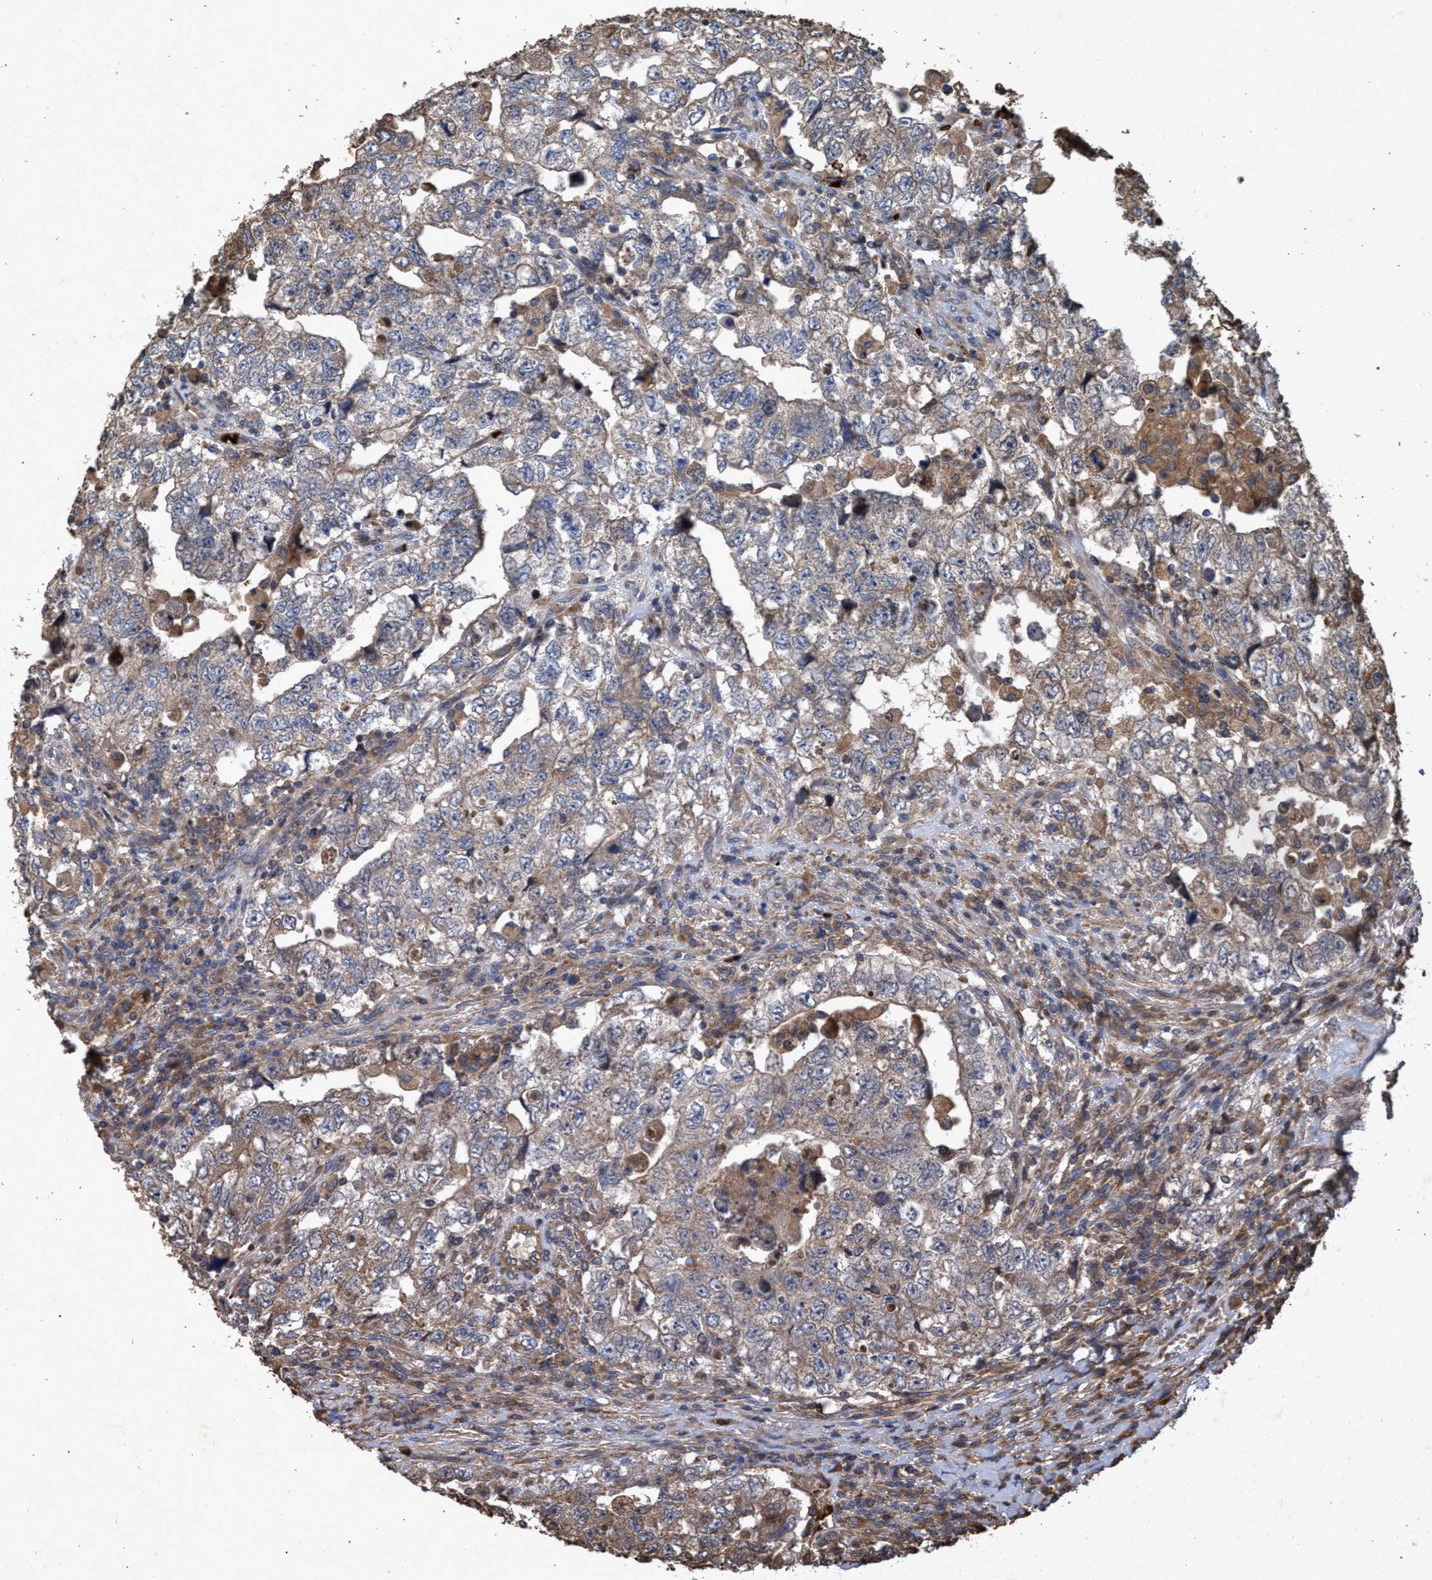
{"staining": {"intensity": "weak", "quantity": "25%-75%", "location": "cytoplasmic/membranous"}, "tissue": "testis cancer", "cell_type": "Tumor cells", "image_type": "cancer", "snomed": [{"axis": "morphology", "description": "Carcinoma, Embryonal, NOS"}, {"axis": "topography", "description": "Testis"}], "caption": "Immunohistochemical staining of embryonal carcinoma (testis) displays low levels of weak cytoplasmic/membranous protein expression in about 25%-75% of tumor cells.", "gene": "CHMP6", "patient": {"sex": "male", "age": 36}}